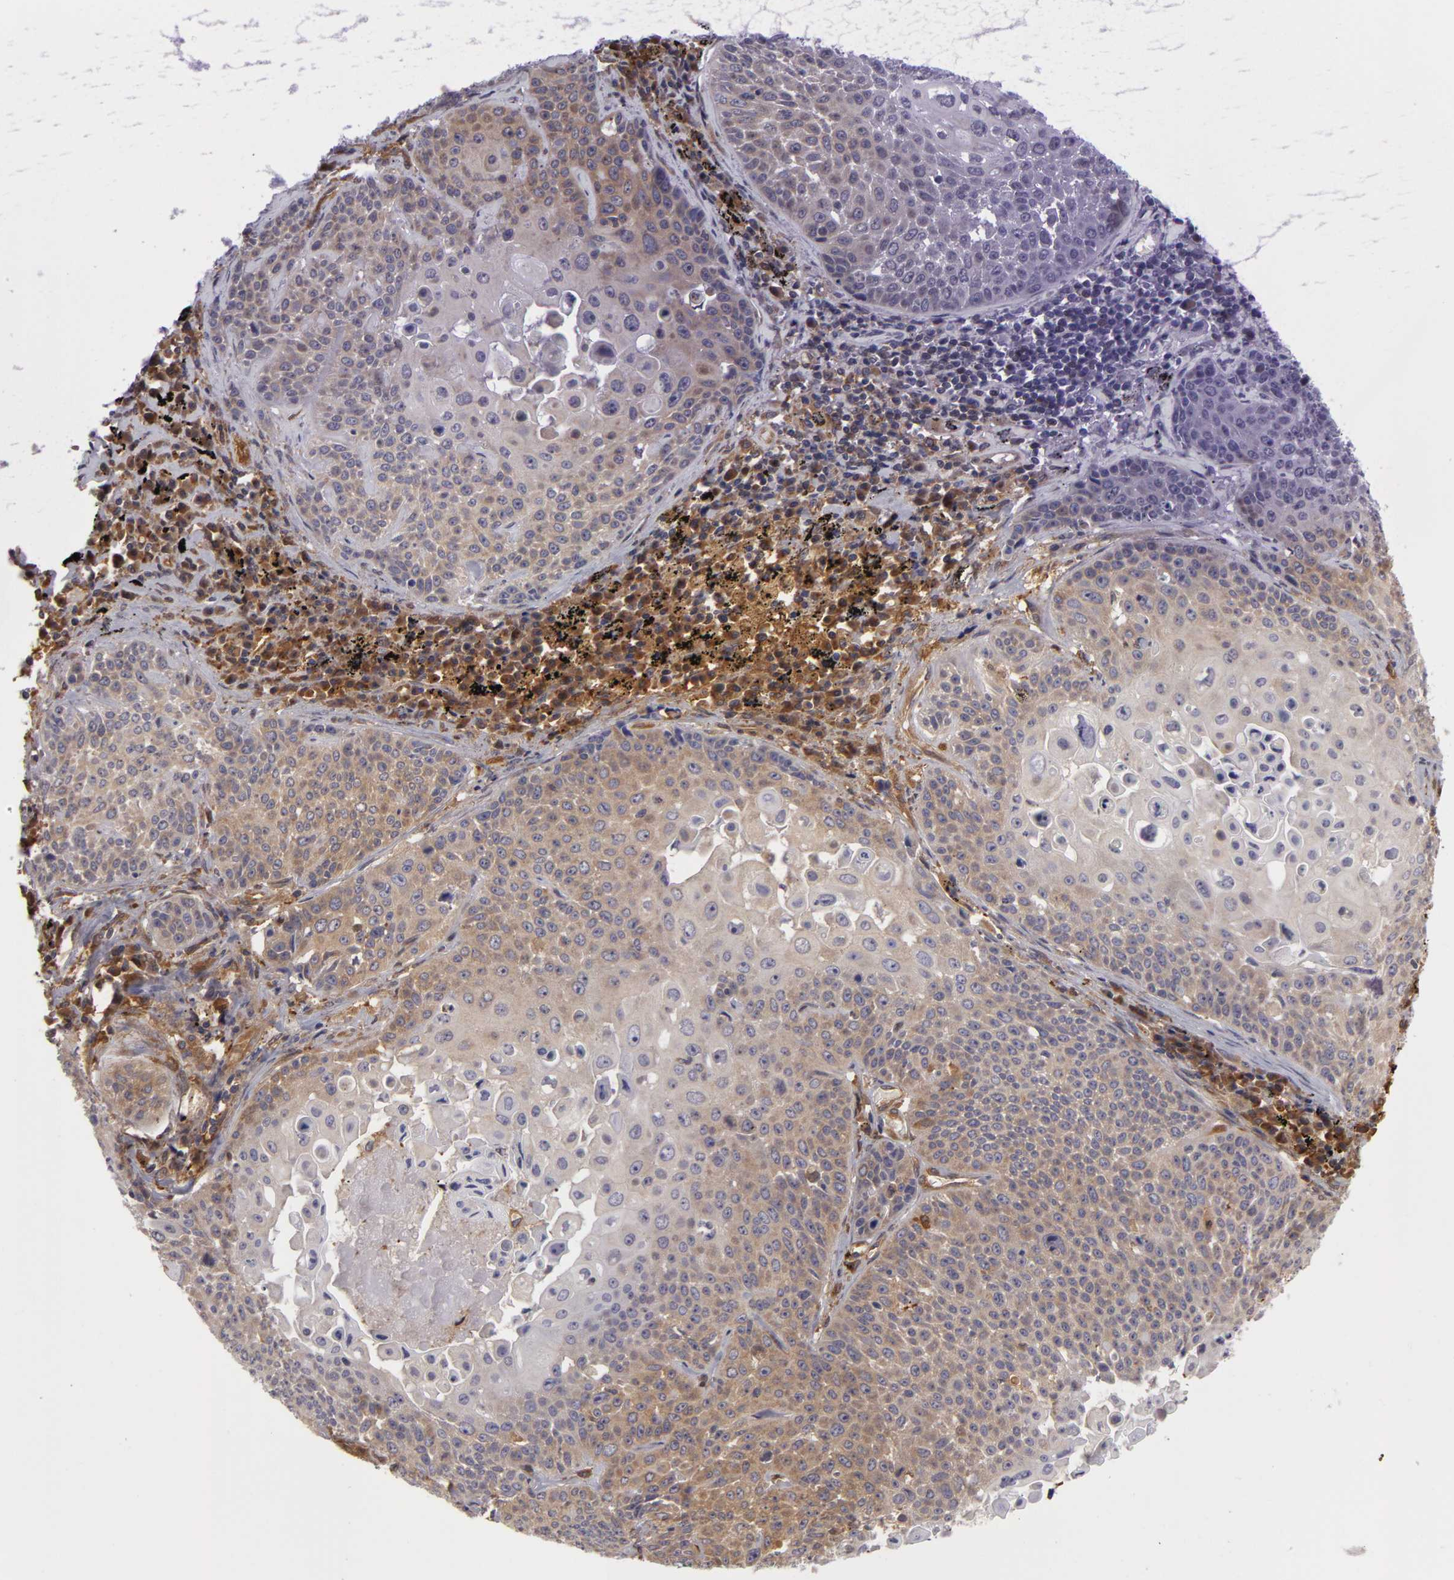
{"staining": {"intensity": "weak", "quantity": "25%-75%", "location": "cytoplasmic/membranous"}, "tissue": "lung cancer", "cell_type": "Tumor cells", "image_type": "cancer", "snomed": [{"axis": "morphology", "description": "Adenocarcinoma, NOS"}, {"axis": "topography", "description": "Lung"}], "caption": "Immunohistochemistry image of neoplastic tissue: human lung cancer (adenocarcinoma) stained using immunohistochemistry shows low levels of weak protein expression localized specifically in the cytoplasmic/membranous of tumor cells, appearing as a cytoplasmic/membranous brown color.", "gene": "ZNF229", "patient": {"sex": "male", "age": 60}}